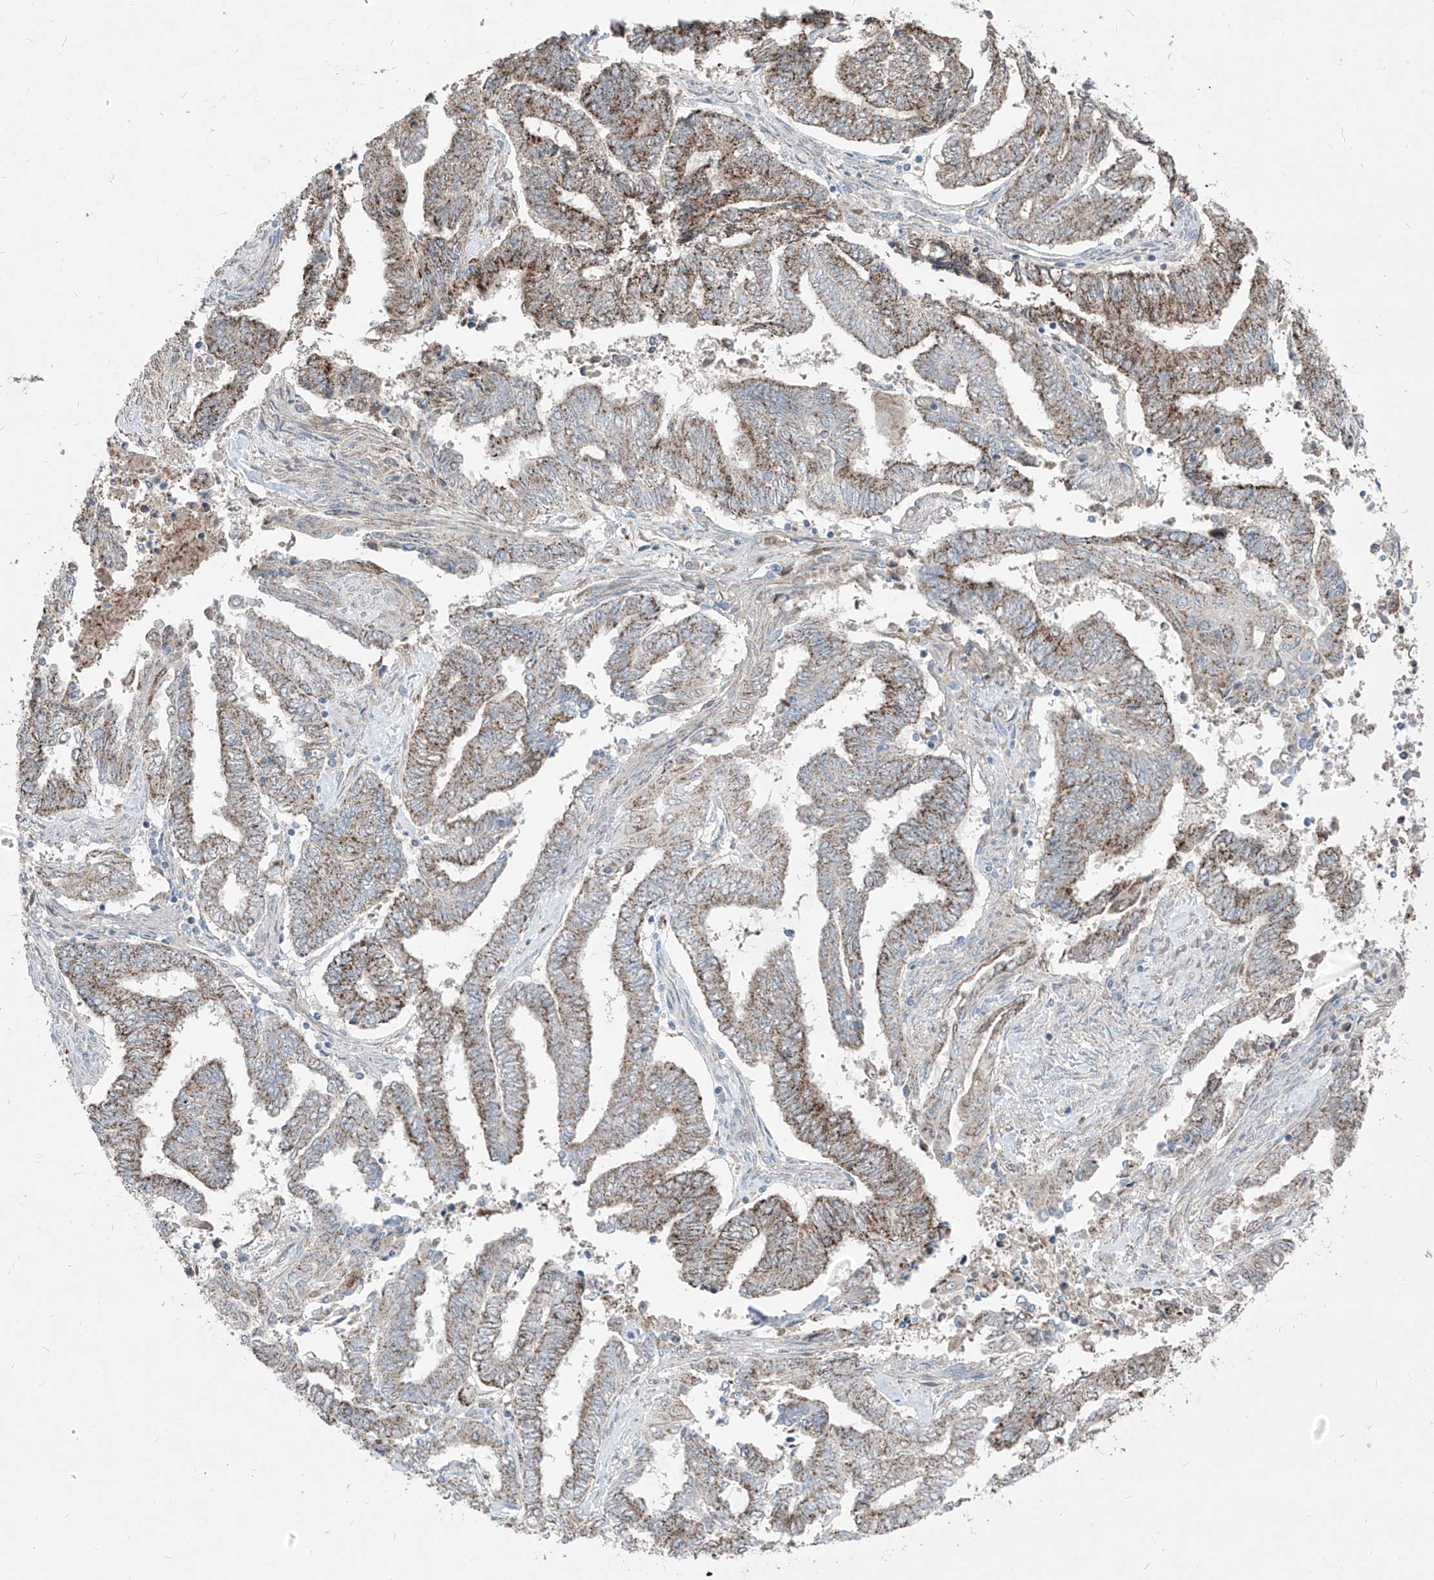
{"staining": {"intensity": "moderate", "quantity": ">75%", "location": "cytoplasmic/membranous"}, "tissue": "endometrial cancer", "cell_type": "Tumor cells", "image_type": "cancer", "snomed": [{"axis": "morphology", "description": "Adenocarcinoma, NOS"}, {"axis": "topography", "description": "Uterus"}, {"axis": "topography", "description": "Endometrium"}], "caption": "Protein analysis of adenocarcinoma (endometrial) tissue exhibits moderate cytoplasmic/membranous expression in about >75% of tumor cells.", "gene": "ABCD3", "patient": {"sex": "female", "age": 70}}